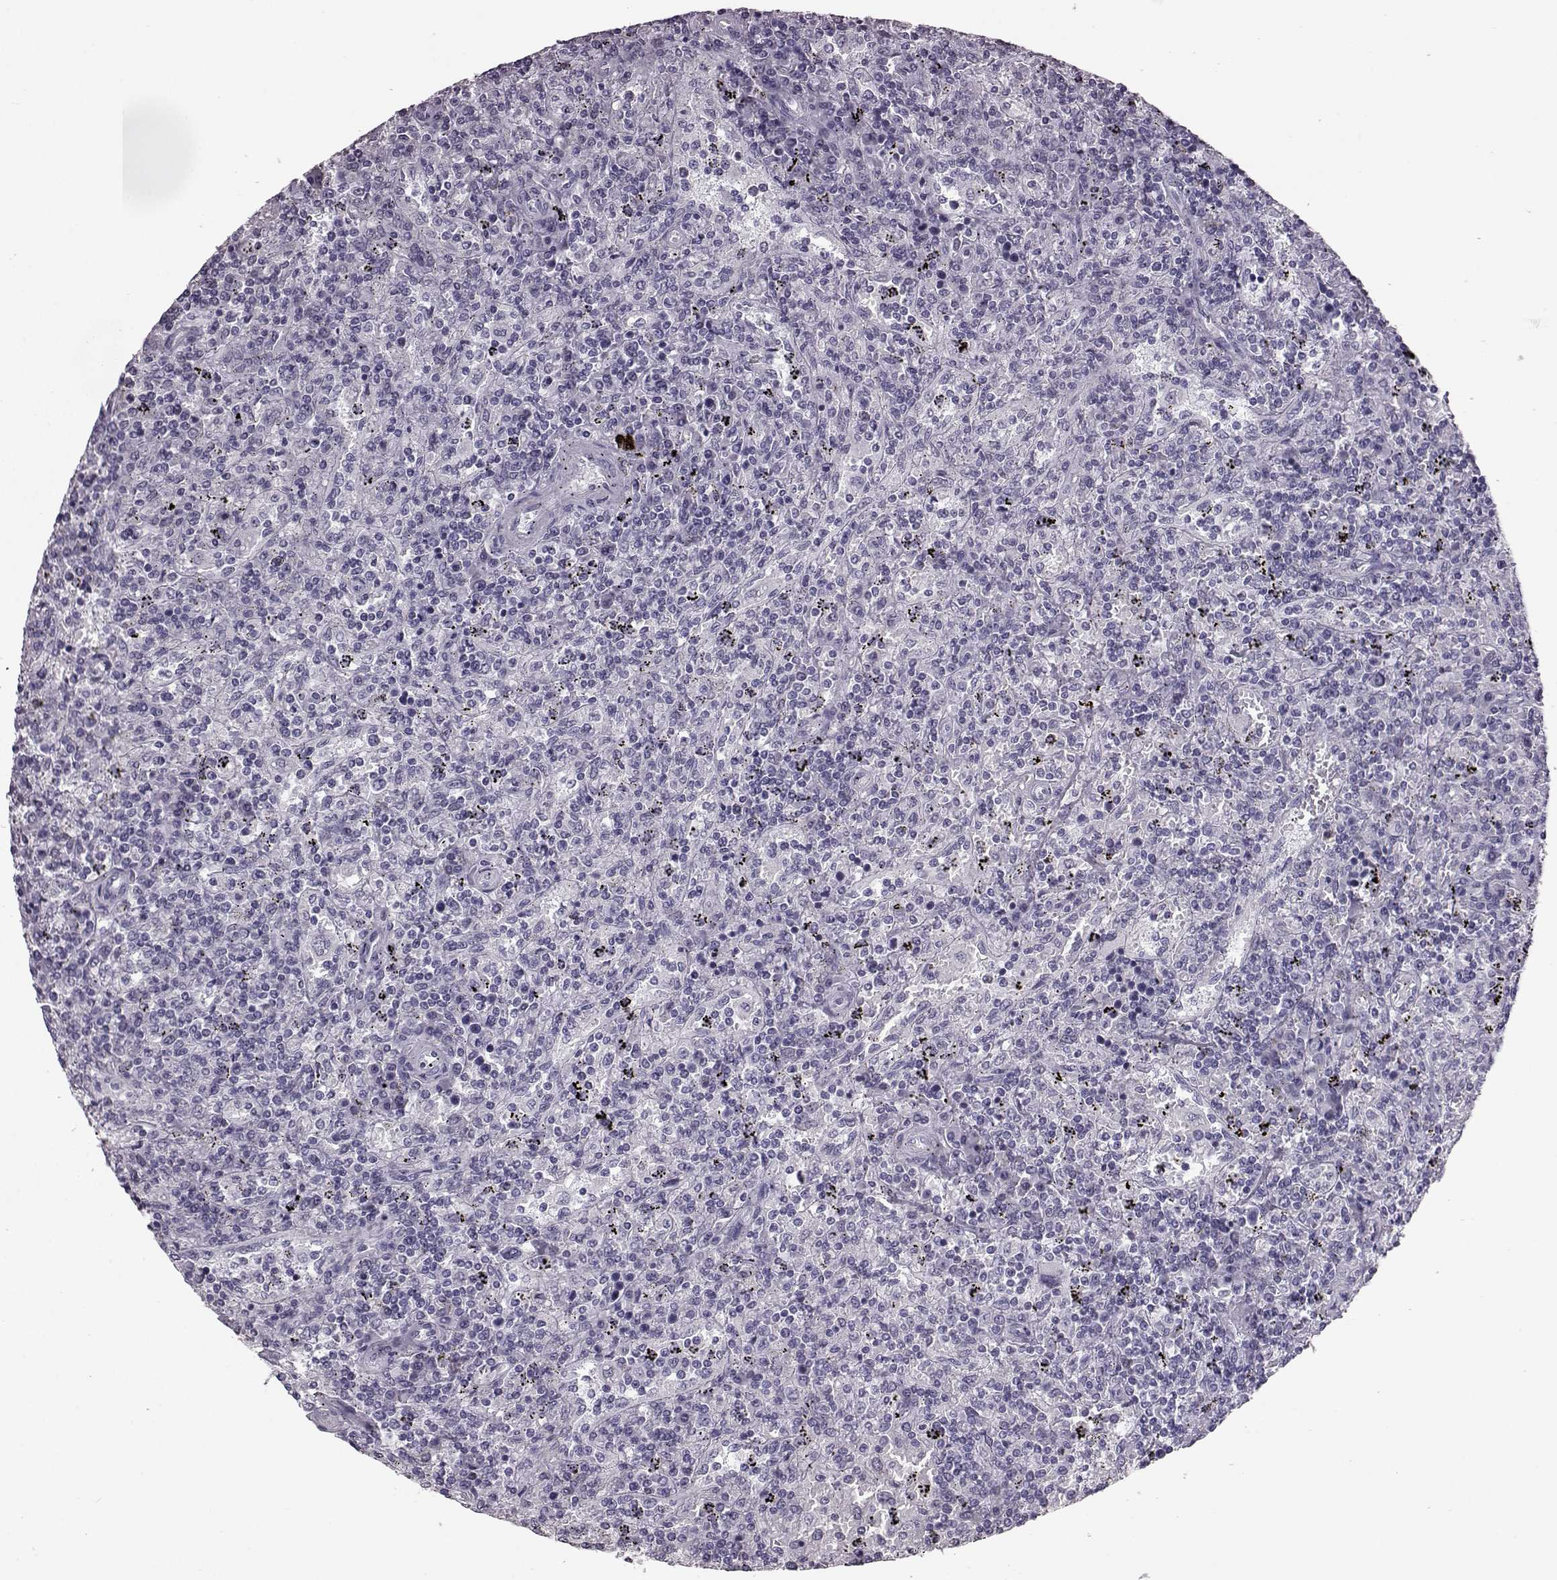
{"staining": {"intensity": "negative", "quantity": "none", "location": "none"}, "tissue": "lymphoma", "cell_type": "Tumor cells", "image_type": "cancer", "snomed": [{"axis": "morphology", "description": "Malignant lymphoma, non-Hodgkin's type, Low grade"}, {"axis": "topography", "description": "Spleen"}], "caption": "Immunohistochemistry (IHC) image of neoplastic tissue: human lymphoma stained with DAB (3,3'-diaminobenzidine) shows no significant protein expression in tumor cells. Nuclei are stained in blue.", "gene": "AIPL1", "patient": {"sex": "male", "age": 62}}